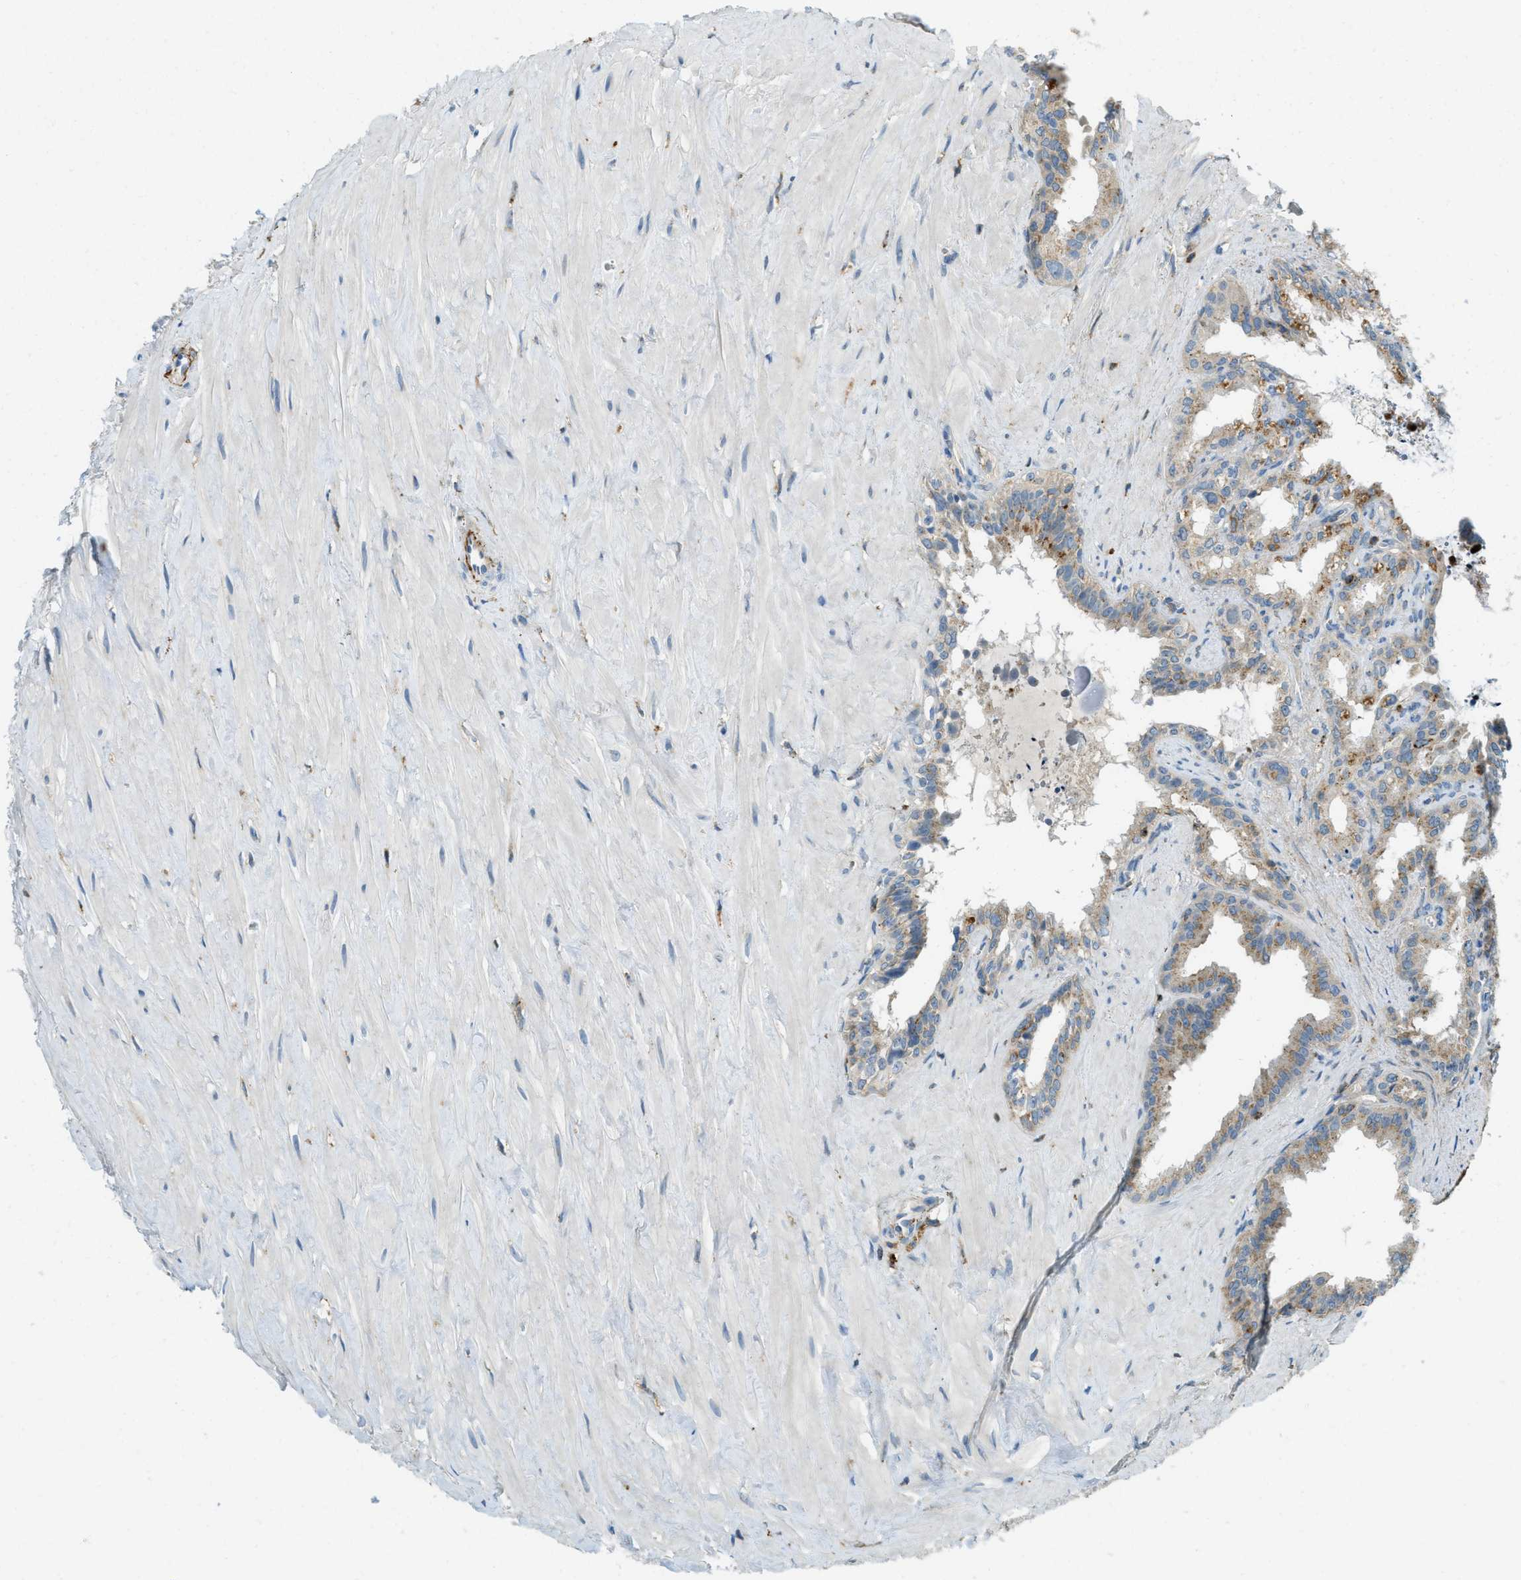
{"staining": {"intensity": "moderate", "quantity": ">75%", "location": "cytoplasmic/membranous"}, "tissue": "seminal vesicle", "cell_type": "Glandular cells", "image_type": "normal", "snomed": [{"axis": "morphology", "description": "Normal tissue, NOS"}, {"axis": "topography", "description": "Seminal veicle"}], "caption": "Brown immunohistochemical staining in normal human seminal vesicle shows moderate cytoplasmic/membranous positivity in about >75% of glandular cells. (IHC, brightfield microscopy, high magnification).", "gene": "PLBD2", "patient": {"sex": "male", "age": 64}}